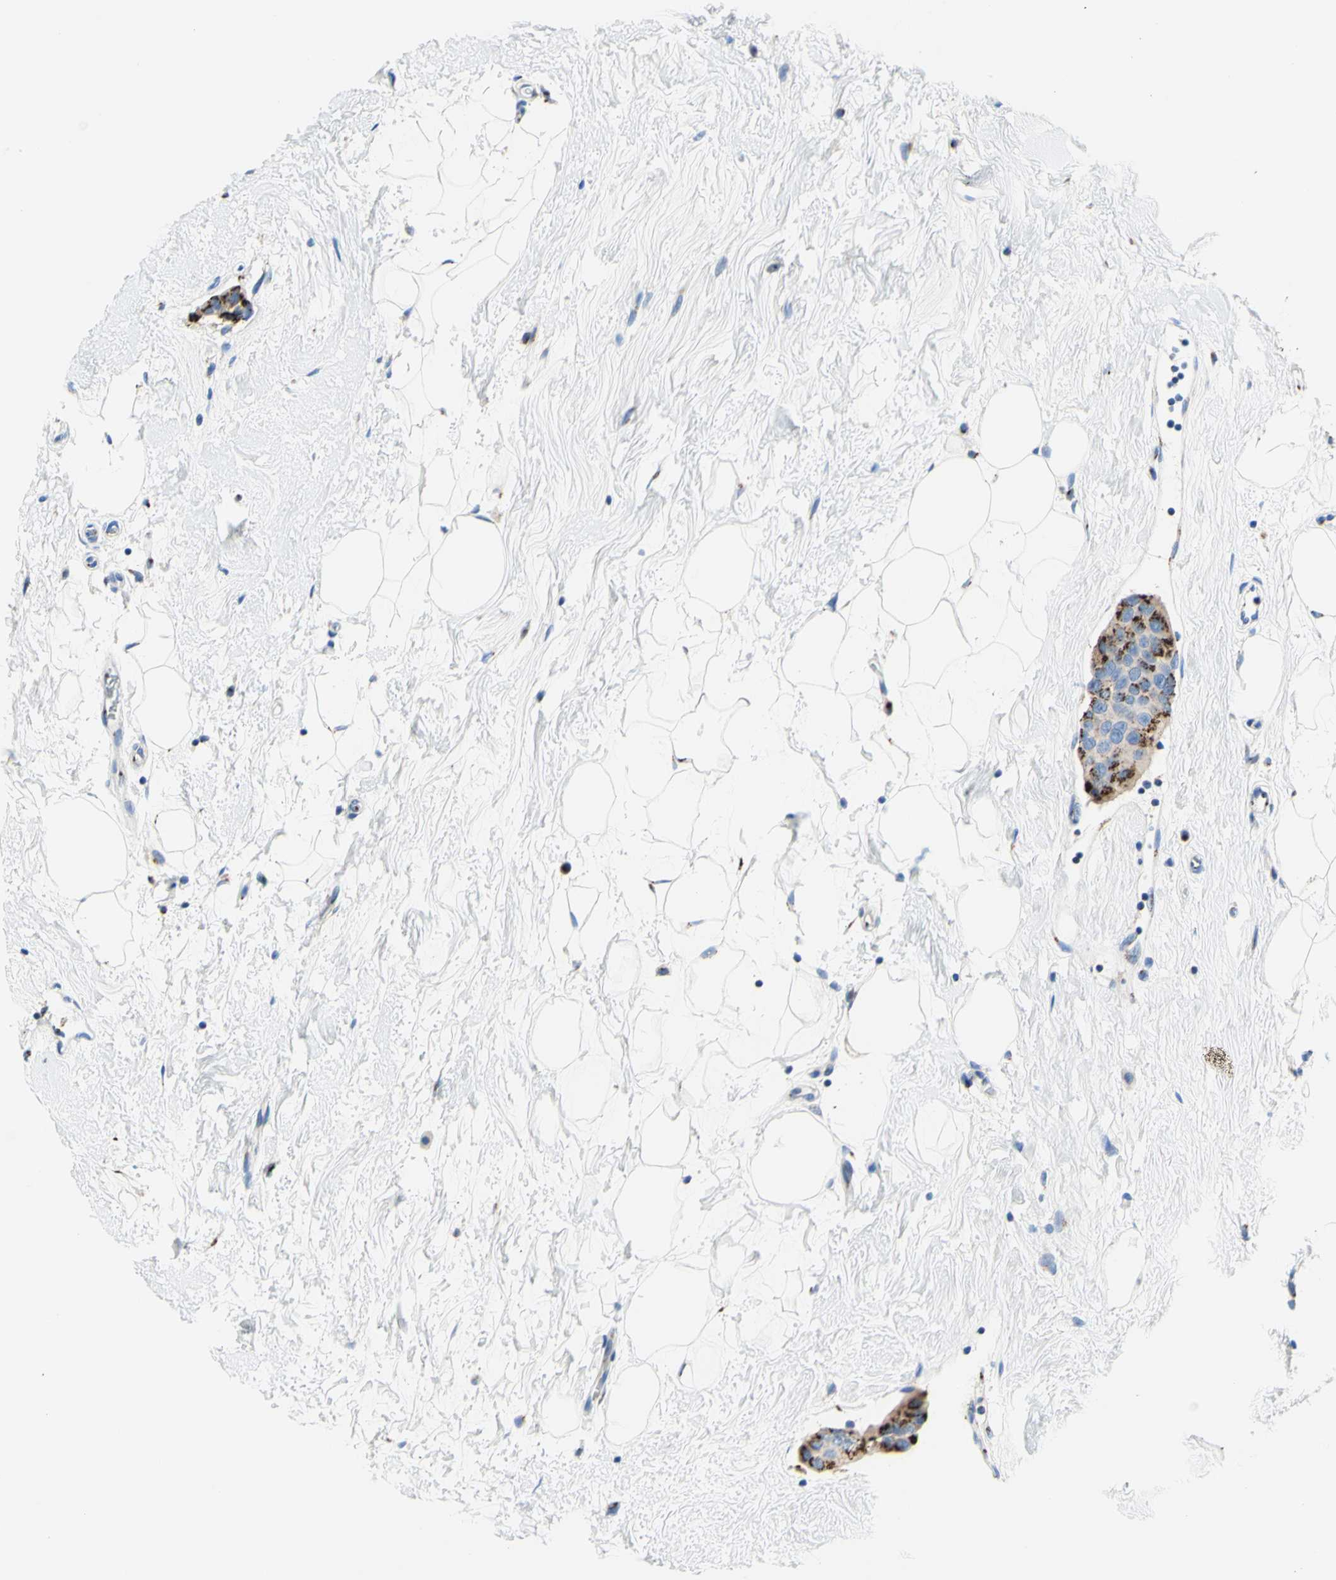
{"staining": {"intensity": "moderate", "quantity": "25%-75%", "location": "cytoplasmic/membranous"}, "tissue": "breast cancer", "cell_type": "Tumor cells", "image_type": "cancer", "snomed": [{"axis": "morphology", "description": "Normal tissue, NOS"}, {"axis": "morphology", "description": "Duct carcinoma"}, {"axis": "topography", "description": "Breast"}], "caption": "Approximately 25%-75% of tumor cells in human infiltrating ductal carcinoma (breast) display moderate cytoplasmic/membranous protein positivity as visualized by brown immunohistochemical staining.", "gene": "GALNT2", "patient": {"sex": "female", "age": 39}}